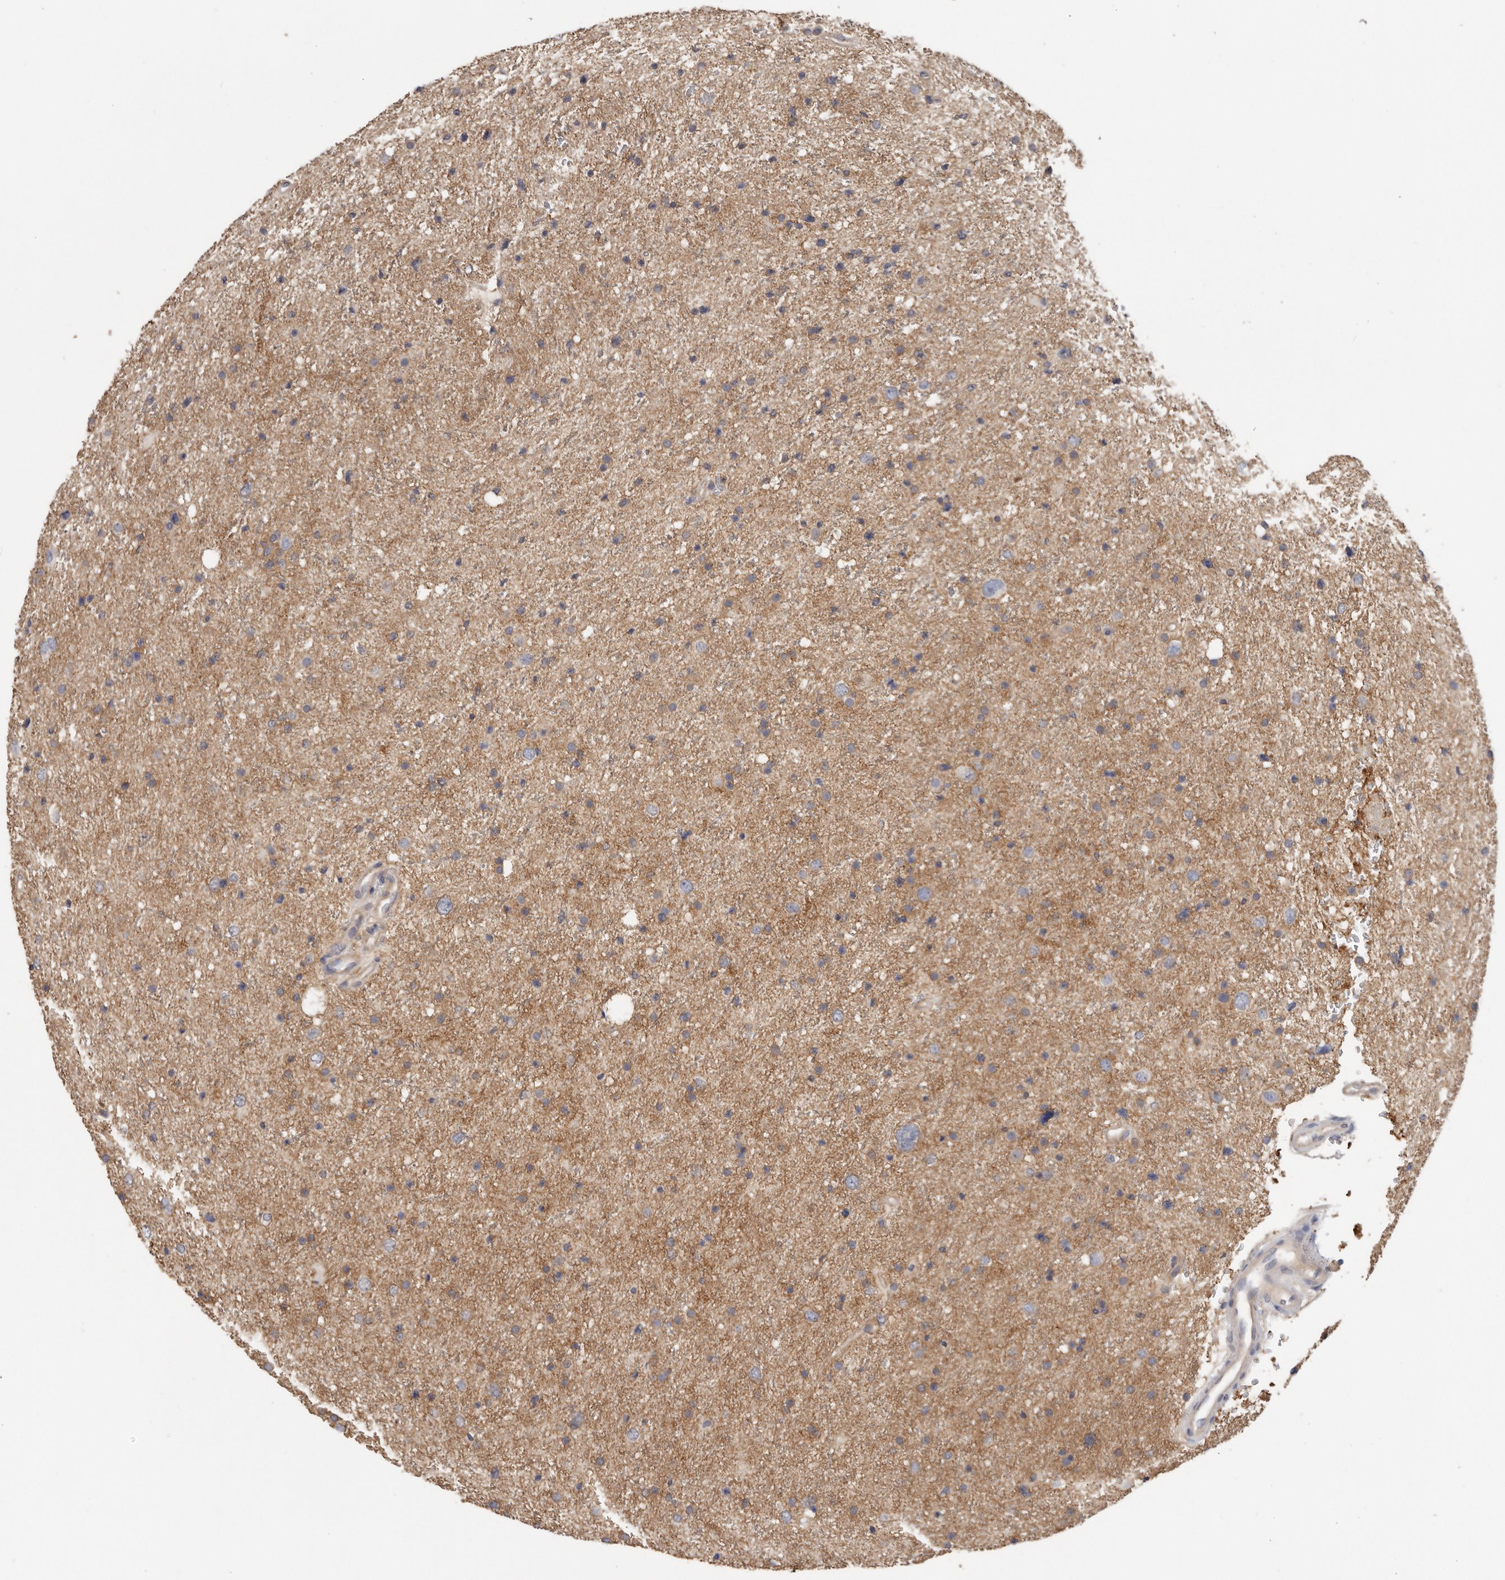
{"staining": {"intensity": "moderate", "quantity": "<25%", "location": "cytoplasmic/membranous"}, "tissue": "glioma", "cell_type": "Tumor cells", "image_type": "cancer", "snomed": [{"axis": "morphology", "description": "Glioma, malignant, Low grade"}, {"axis": "topography", "description": "Brain"}], "caption": "Immunohistochemistry (DAB (3,3'-diaminobenzidine)) staining of glioma shows moderate cytoplasmic/membranous protein staining in about <25% of tumor cells. The staining was performed using DAB (3,3'-diaminobenzidine) to visualize the protein expression in brown, while the nuclei were stained in blue with hematoxylin (Magnification: 20x).", "gene": "WDTC1", "patient": {"sex": "female", "age": 37}}